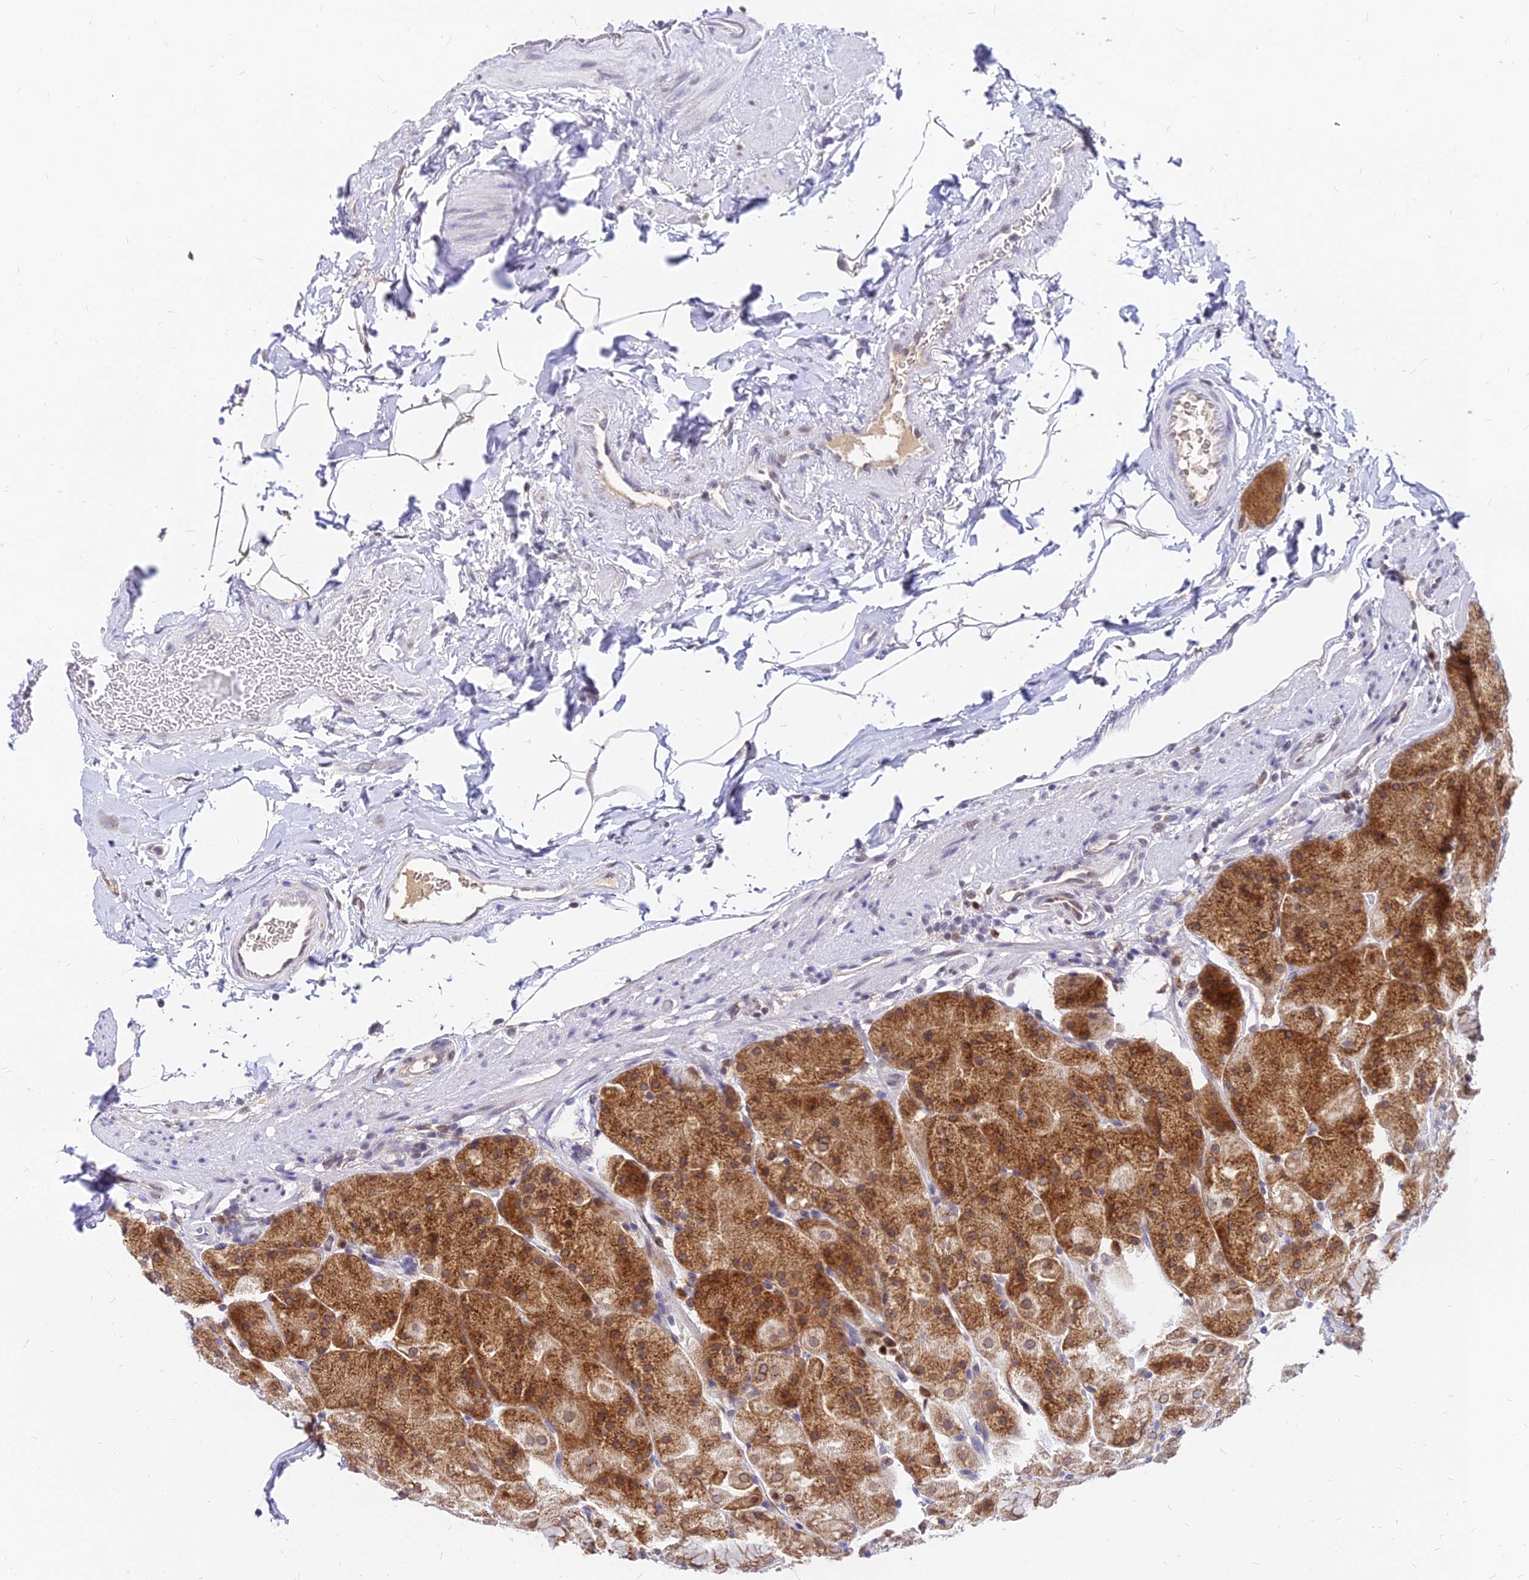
{"staining": {"intensity": "strong", "quantity": ">75%", "location": "cytoplasmic/membranous"}, "tissue": "stomach", "cell_type": "Glandular cells", "image_type": "normal", "snomed": [{"axis": "morphology", "description": "Normal tissue, NOS"}, {"axis": "topography", "description": "Stomach, upper"}, {"axis": "topography", "description": "Stomach, lower"}], "caption": "Stomach stained with a brown dye displays strong cytoplasmic/membranous positive expression in about >75% of glandular cells.", "gene": "RNF121", "patient": {"sex": "male", "age": 67}}